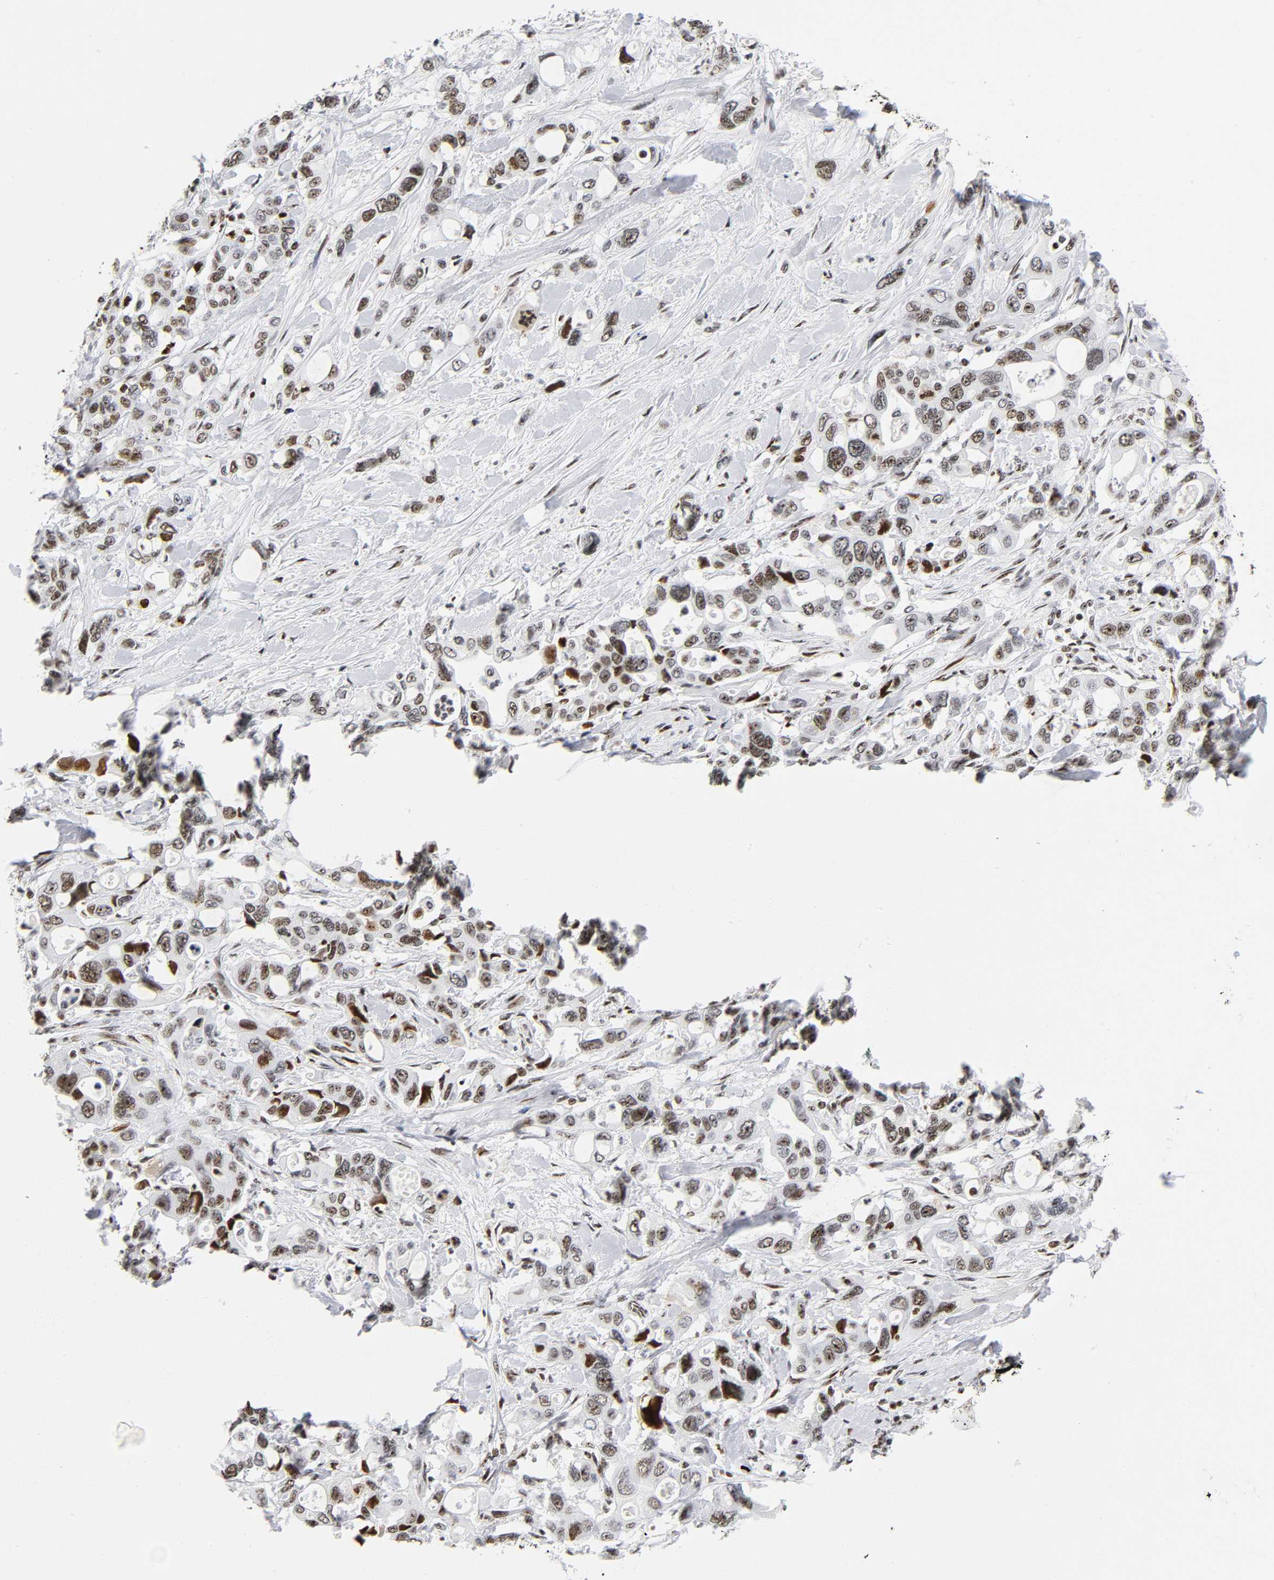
{"staining": {"intensity": "moderate", "quantity": ">75%", "location": "nuclear"}, "tissue": "pancreatic cancer", "cell_type": "Tumor cells", "image_type": "cancer", "snomed": [{"axis": "morphology", "description": "Adenocarcinoma, NOS"}, {"axis": "topography", "description": "Pancreas"}], "caption": "Immunohistochemical staining of pancreatic cancer (adenocarcinoma) exhibits medium levels of moderate nuclear protein staining in about >75% of tumor cells.", "gene": "UBTF", "patient": {"sex": "male", "age": 46}}